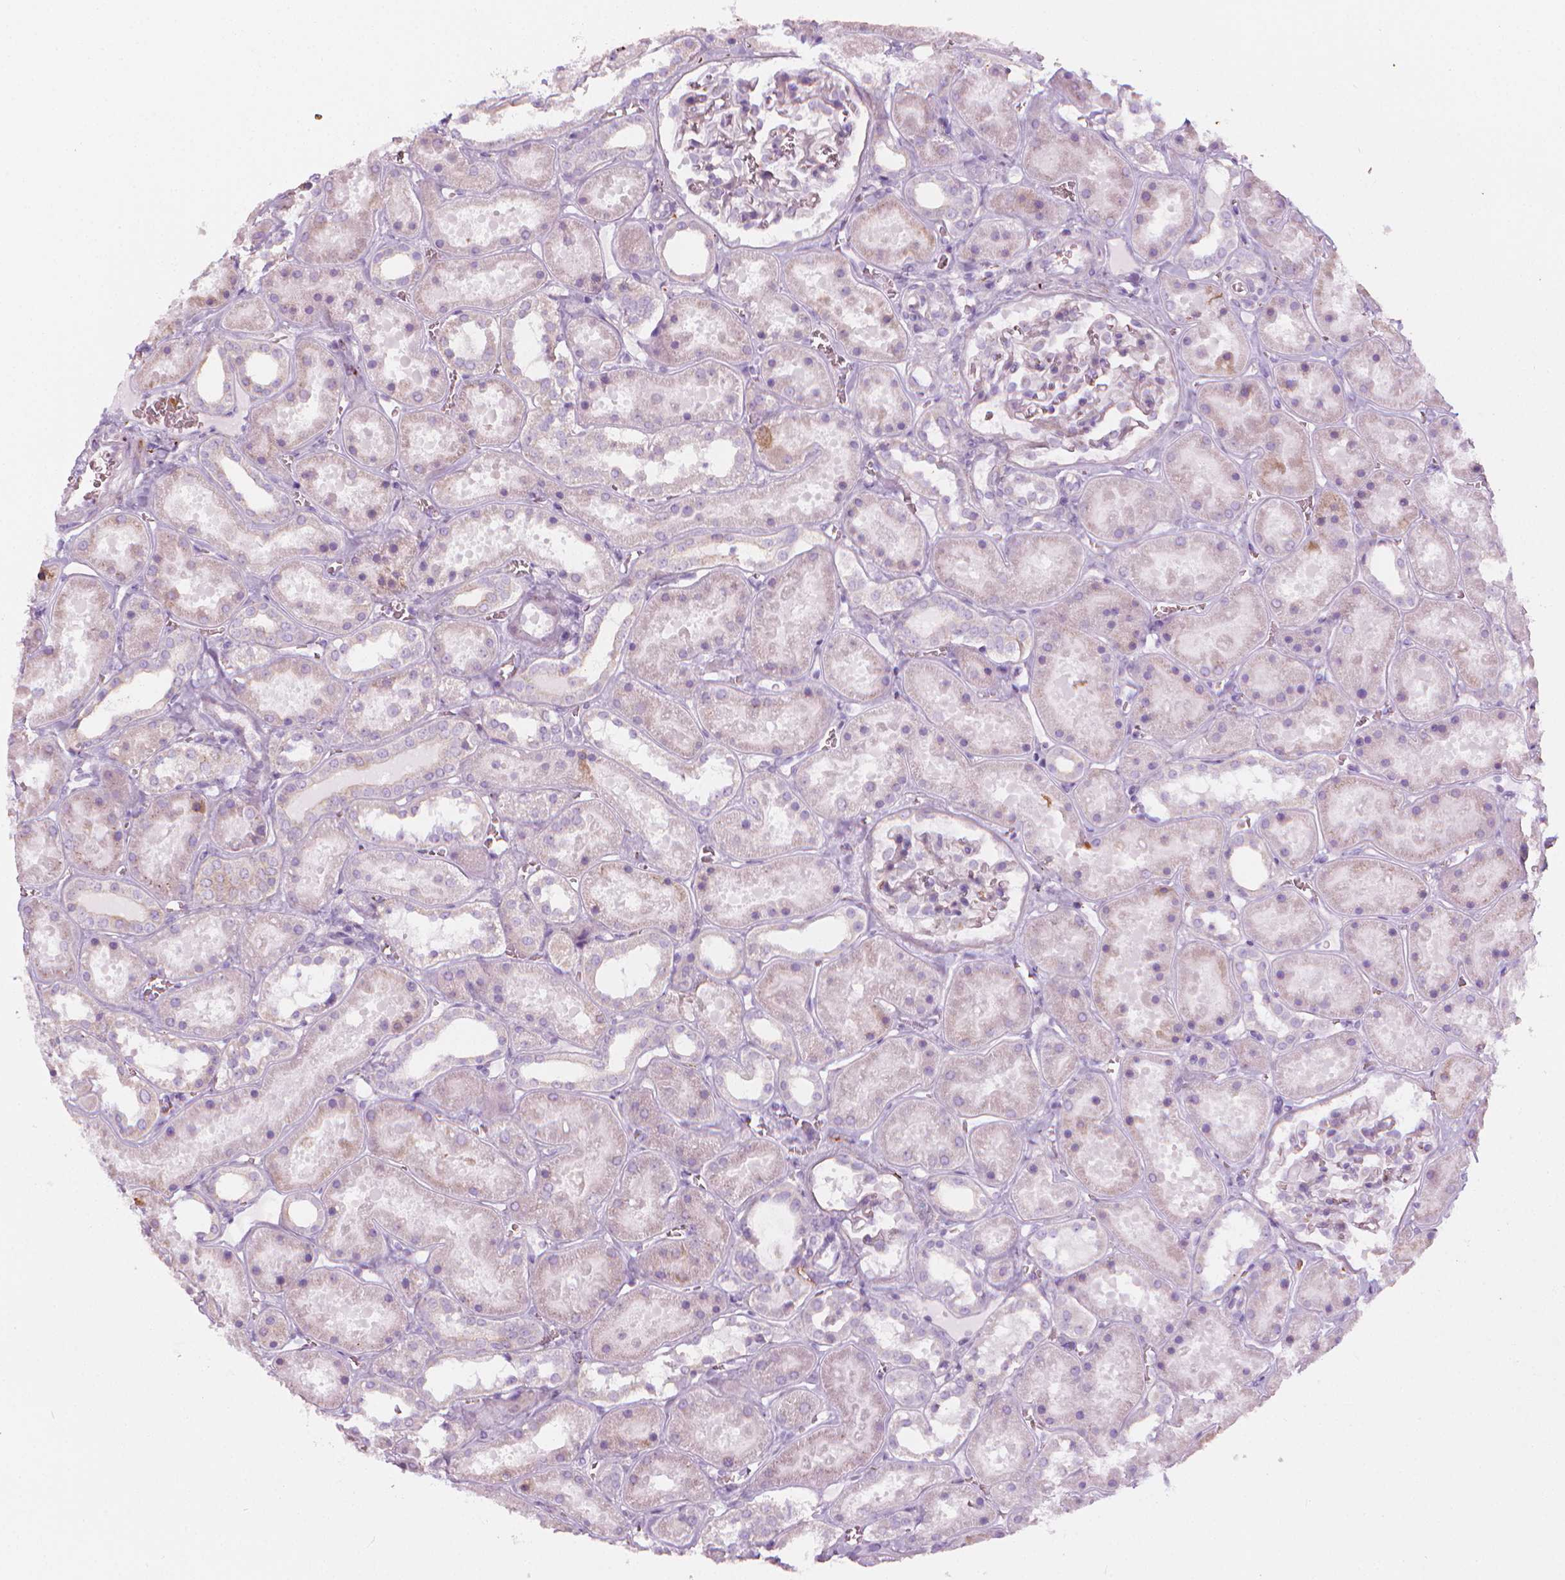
{"staining": {"intensity": "negative", "quantity": "none", "location": "none"}, "tissue": "kidney", "cell_type": "Cells in glomeruli", "image_type": "normal", "snomed": [{"axis": "morphology", "description": "Normal tissue, NOS"}, {"axis": "topography", "description": "Kidney"}], "caption": "Kidney stained for a protein using immunohistochemistry demonstrates no staining cells in glomeruli.", "gene": "CES1", "patient": {"sex": "female", "age": 41}}